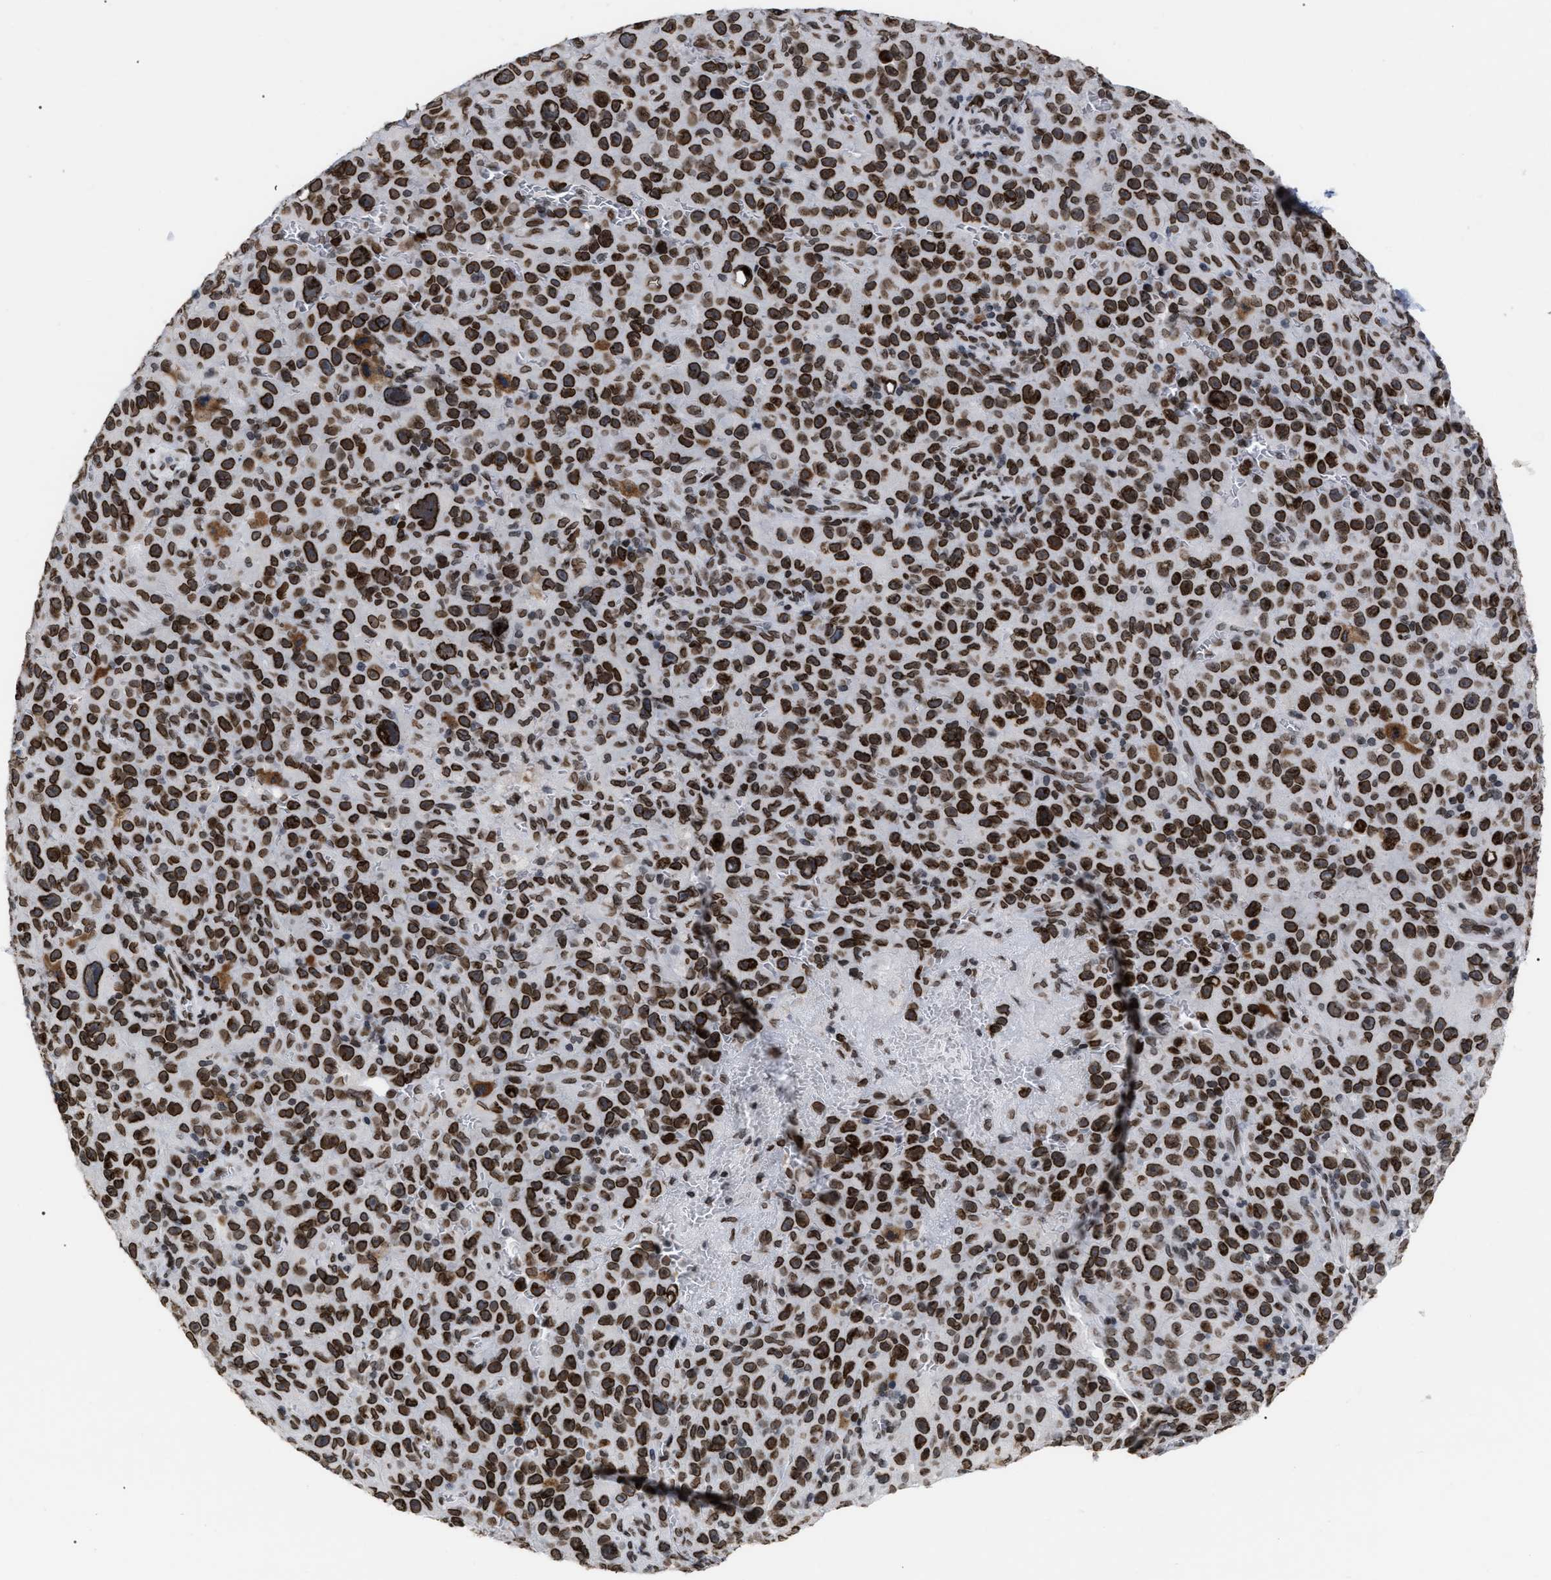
{"staining": {"intensity": "strong", "quantity": ">75%", "location": "cytoplasmic/membranous,nuclear"}, "tissue": "melanoma", "cell_type": "Tumor cells", "image_type": "cancer", "snomed": [{"axis": "morphology", "description": "Malignant melanoma, NOS"}, {"axis": "topography", "description": "Skin"}], "caption": "Malignant melanoma stained with a brown dye shows strong cytoplasmic/membranous and nuclear positive positivity in approximately >75% of tumor cells.", "gene": "TPR", "patient": {"sex": "female", "age": 82}}